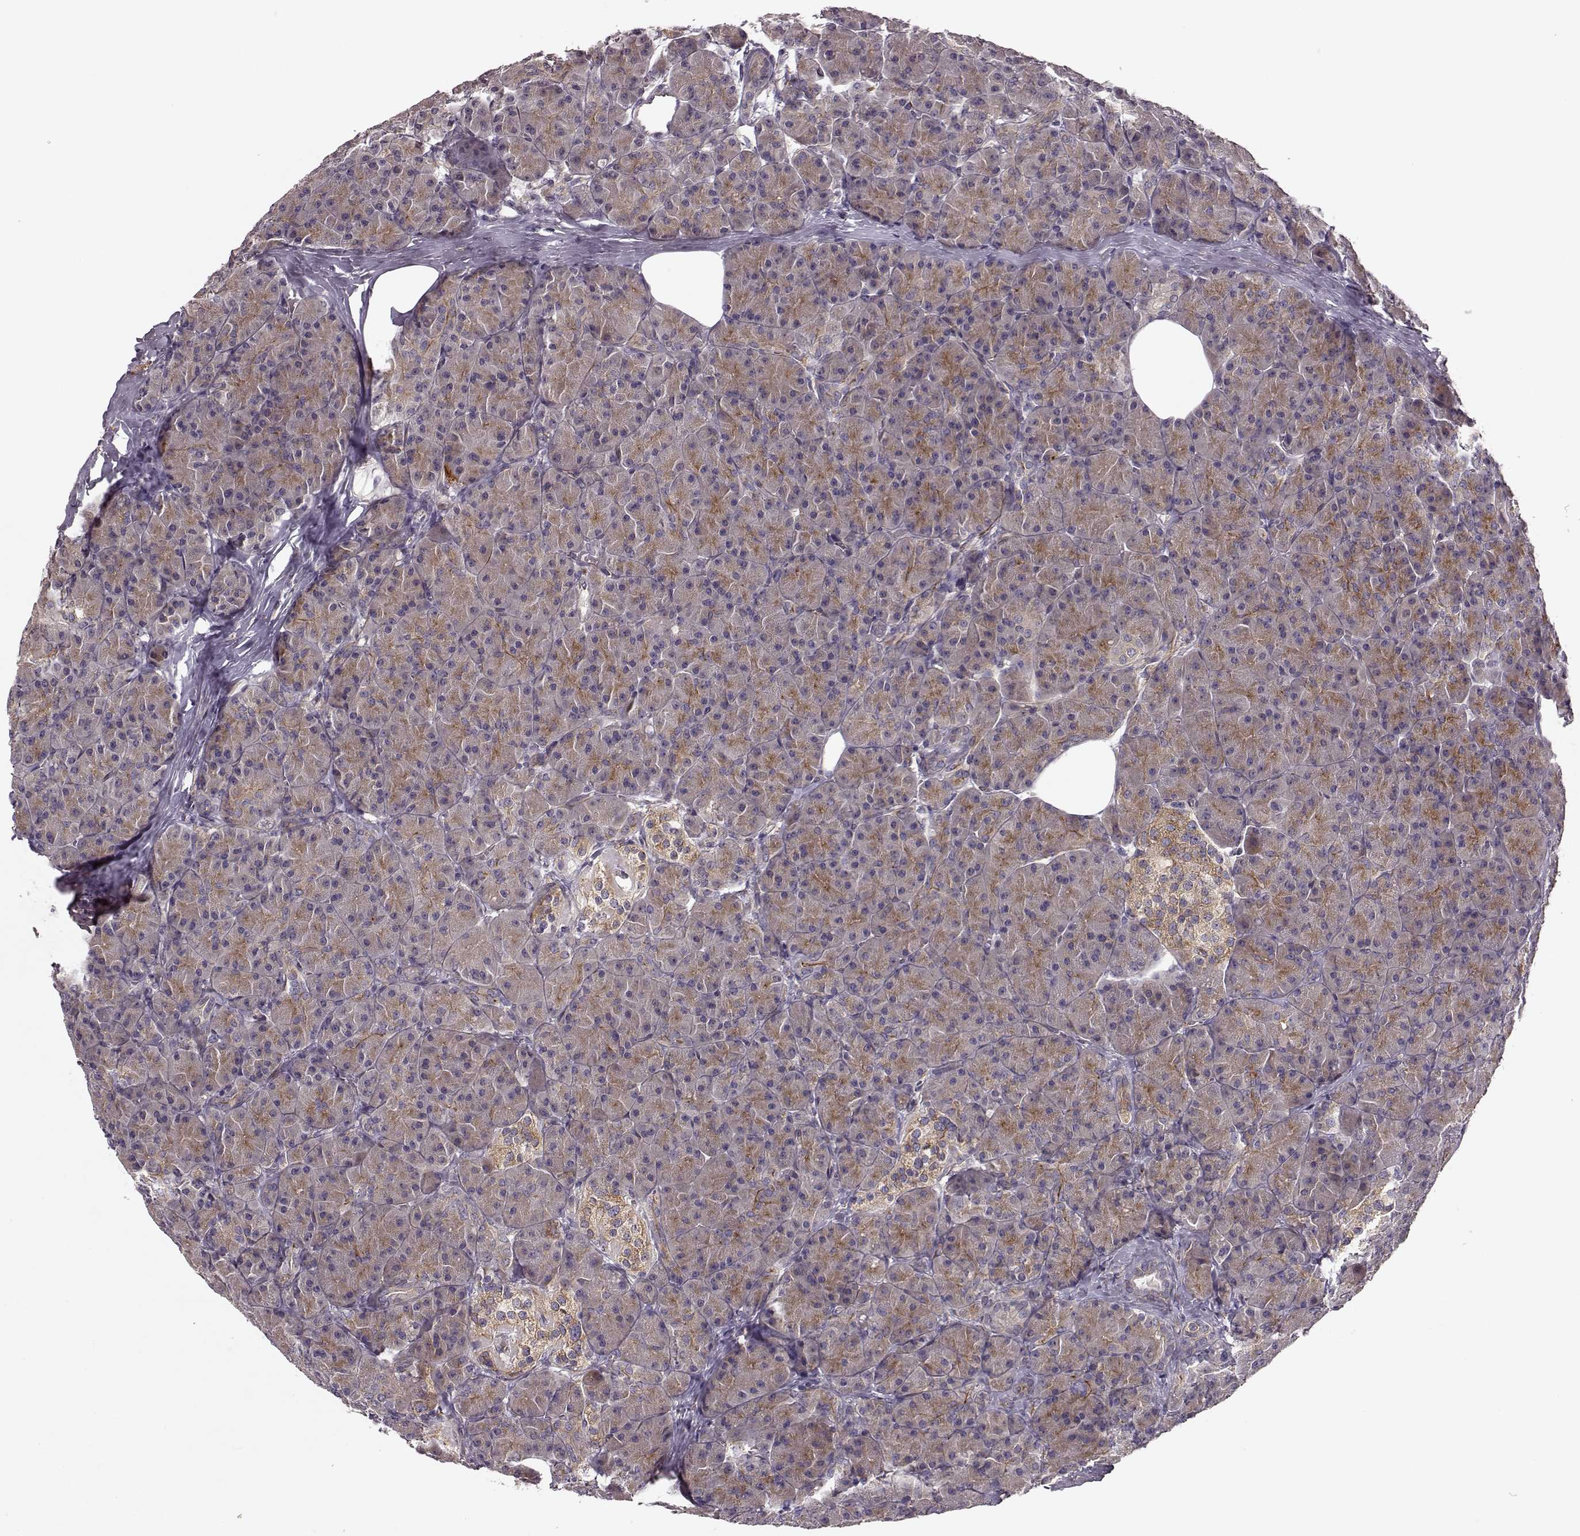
{"staining": {"intensity": "moderate", "quantity": ">75%", "location": "cytoplasmic/membranous"}, "tissue": "pancreas", "cell_type": "Exocrine glandular cells", "image_type": "normal", "snomed": [{"axis": "morphology", "description": "Normal tissue, NOS"}, {"axis": "topography", "description": "Pancreas"}], "caption": "Immunohistochemical staining of unremarkable human pancreas demonstrates medium levels of moderate cytoplasmic/membranous staining in approximately >75% of exocrine glandular cells. The staining was performed using DAB to visualize the protein expression in brown, while the nuclei were stained in blue with hematoxylin (Magnification: 20x).", "gene": "MTR", "patient": {"sex": "male", "age": 57}}